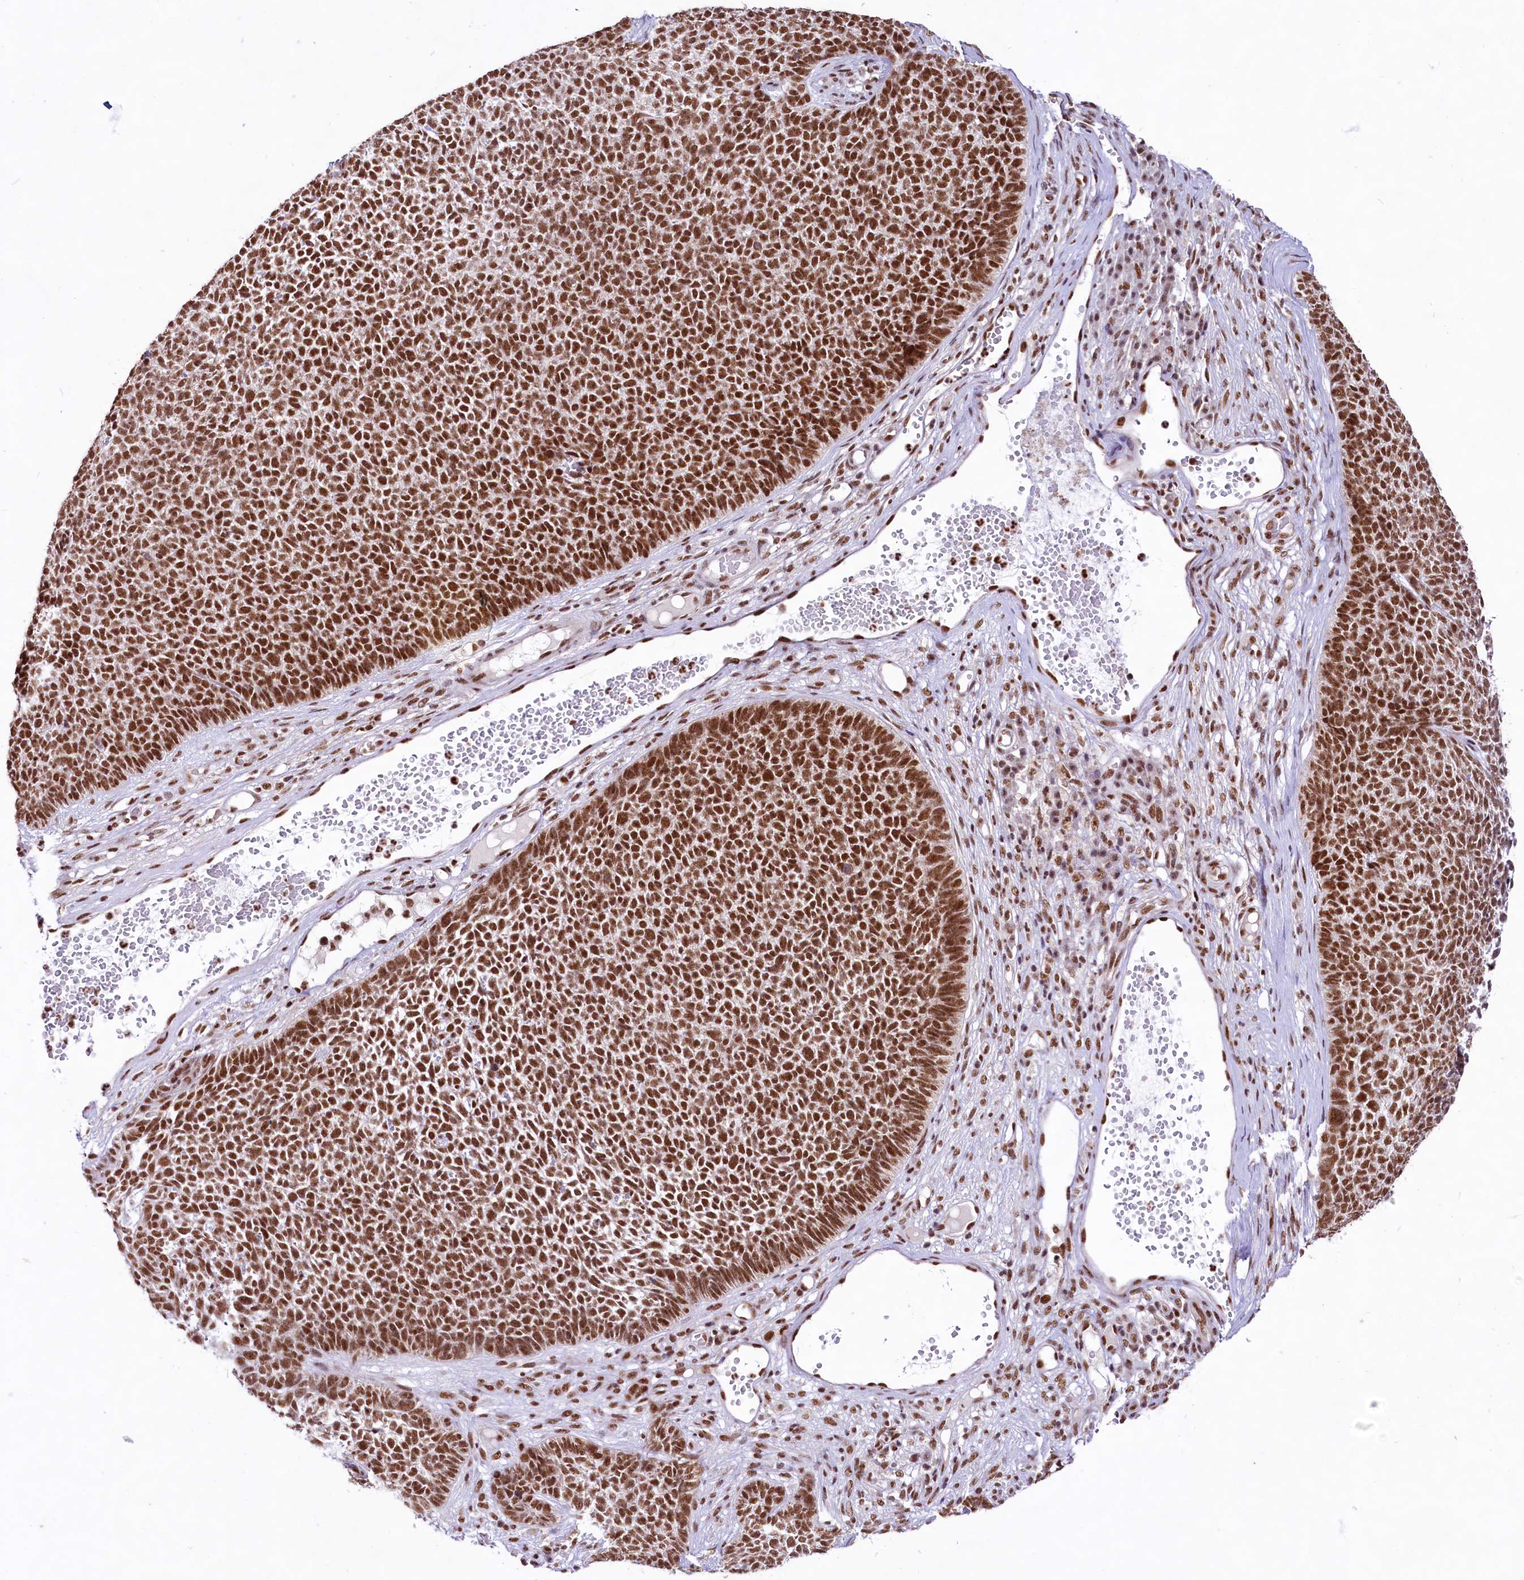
{"staining": {"intensity": "strong", "quantity": ">75%", "location": "nuclear"}, "tissue": "skin cancer", "cell_type": "Tumor cells", "image_type": "cancer", "snomed": [{"axis": "morphology", "description": "Basal cell carcinoma"}, {"axis": "topography", "description": "Skin"}], "caption": "Immunohistochemical staining of human skin cancer reveals high levels of strong nuclear expression in about >75% of tumor cells. (brown staining indicates protein expression, while blue staining denotes nuclei).", "gene": "HIRA", "patient": {"sex": "female", "age": 84}}